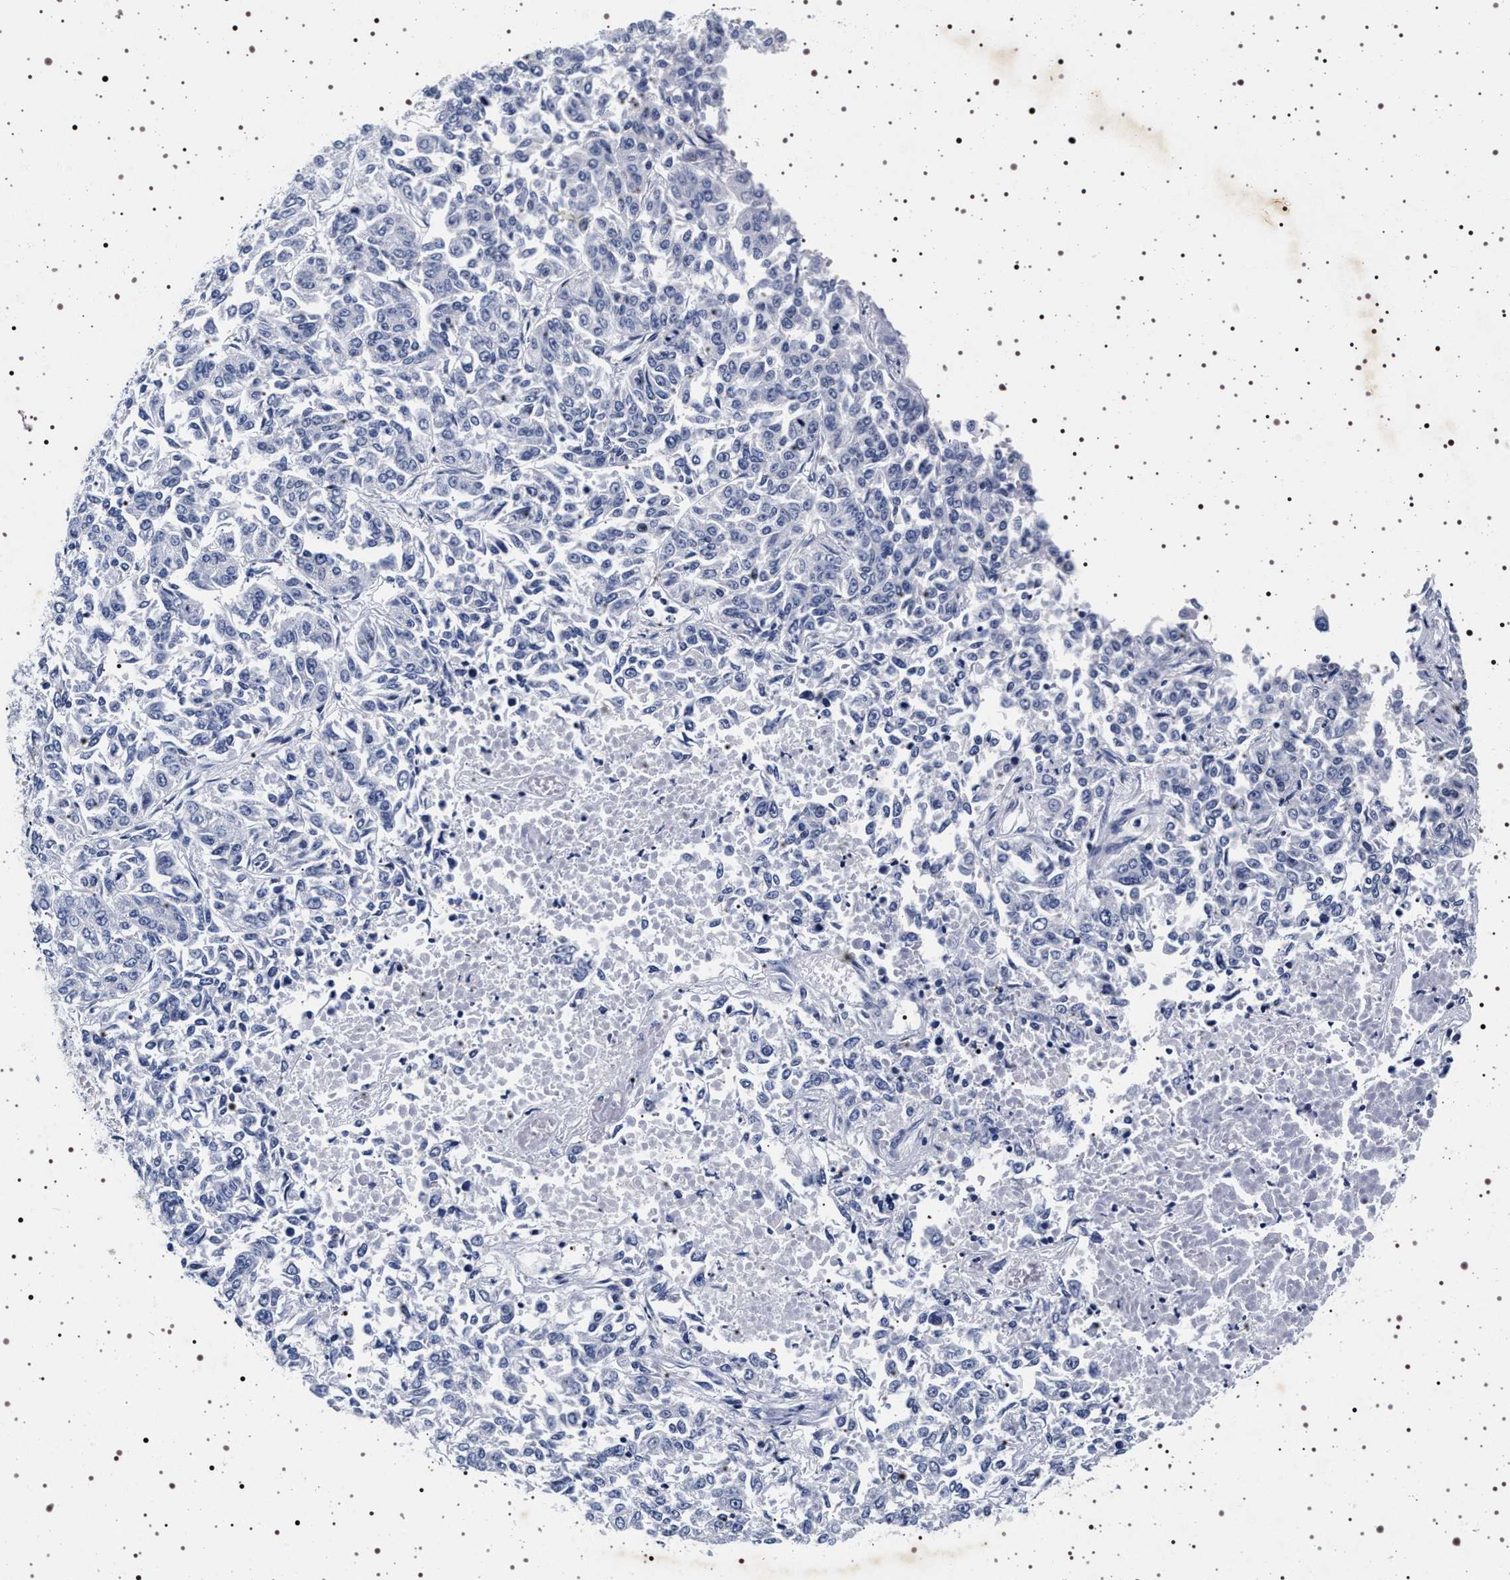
{"staining": {"intensity": "negative", "quantity": "none", "location": "none"}, "tissue": "lung cancer", "cell_type": "Tumor cells", "image_type": "cancer", "snomed": [{"axis": "morphology", "description": "Adenocarcinoma, NOS"}, {"axis": "topography", "description": "Lung"}], "caption": "IHC of human lung adenocarcinoma exhibits no positivity in tumor cells.", "gene": "SYN1", "patient": {"sex": "male", "age": 84}}